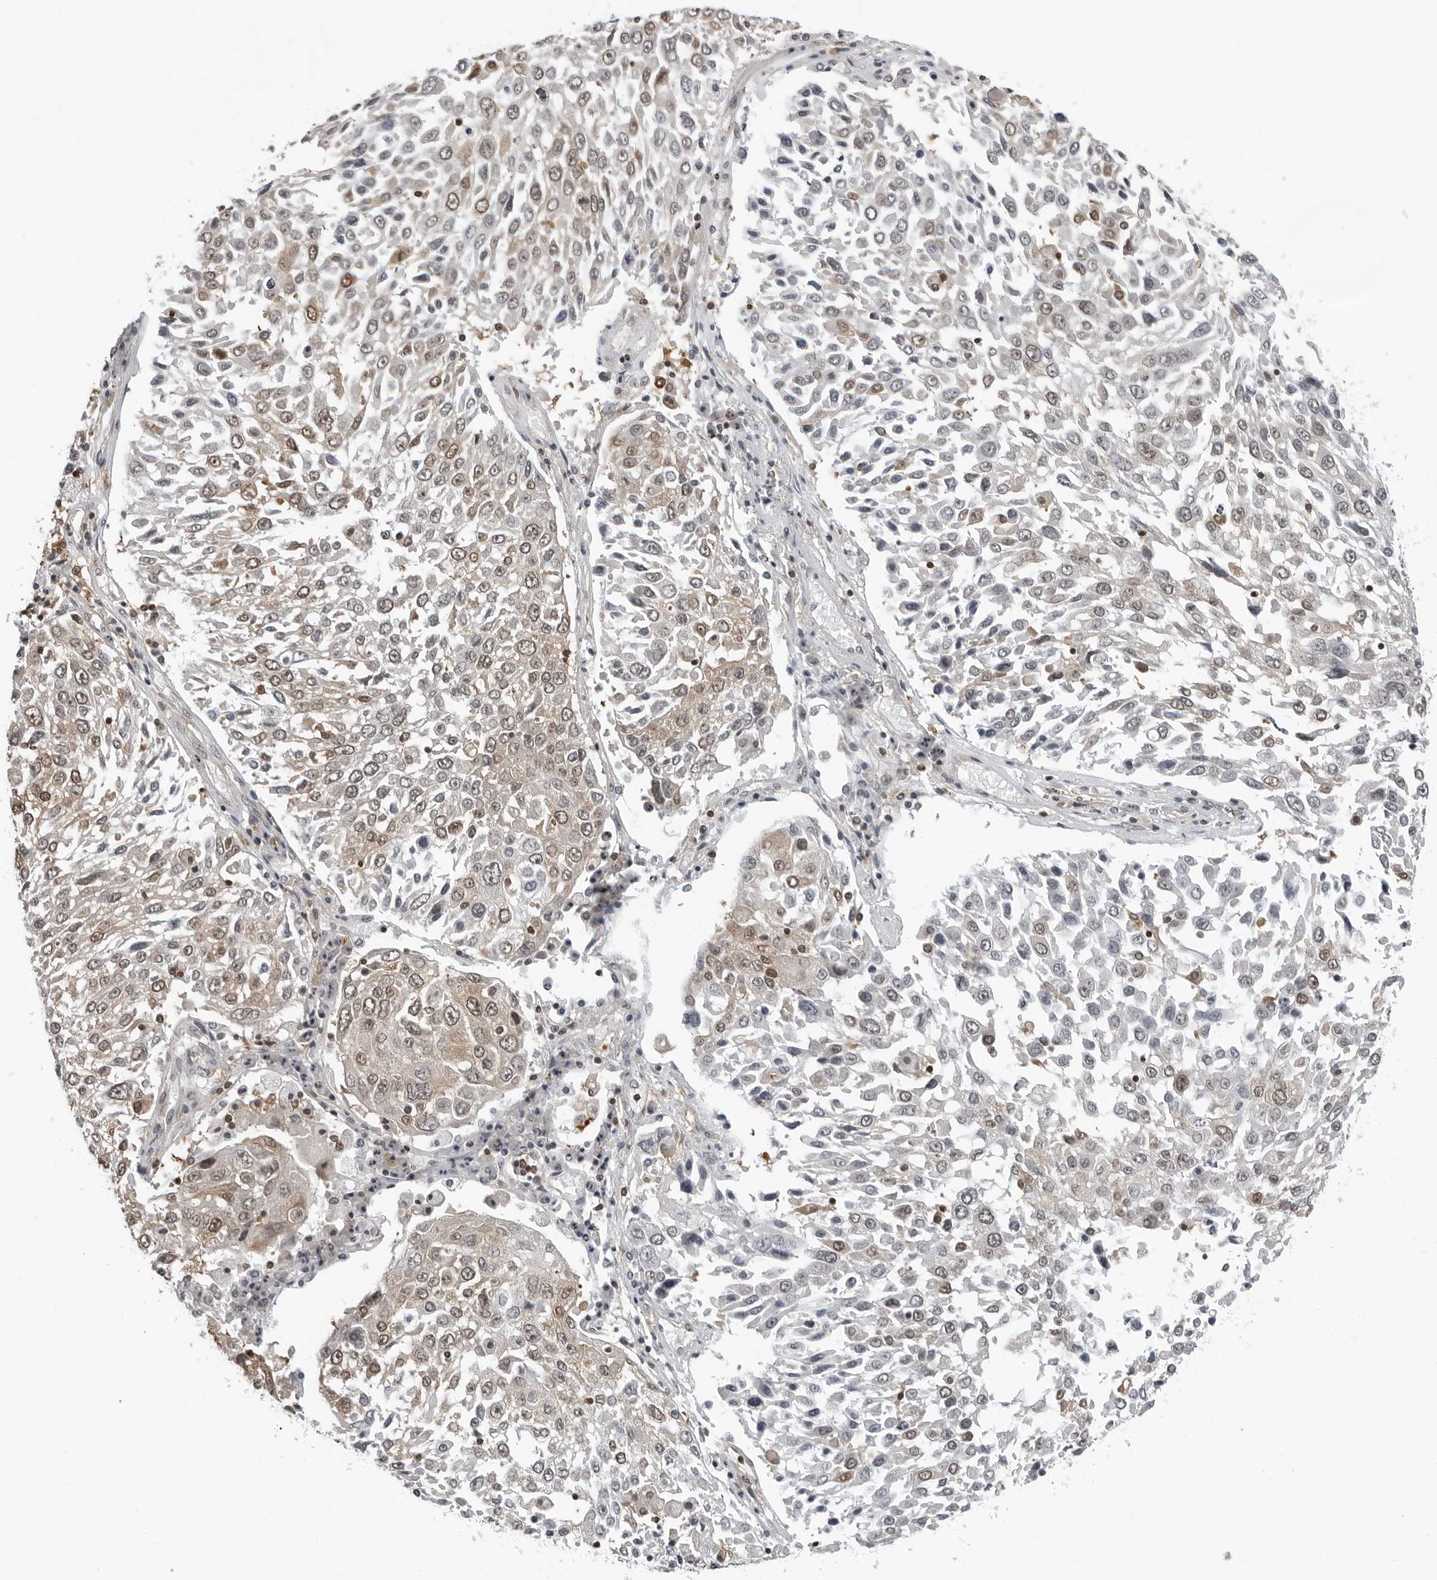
{"staining": {"intensity": "weak", "quantity": ">75%", "location": "cytoplasmic/membranous,nuclear"}, "tissue": "lung cancer", "cell_type": "Tumor cells", "image_type": "cancer", "snomed": [{"axis": "morphology", "description": "Squamous cell carcinoma, NOS"}, {"axis": "topography", "description": "Lung"}], "caption": "A photomicrograph showing weak cytoplasmic/membranous and nuclear expression in approximately >75% of tumor cells in lung cancer, as visualized by brown immunohistochemical staining.", "gene": "HSPH1", "patient": {"sex": "male", "age": 65}}